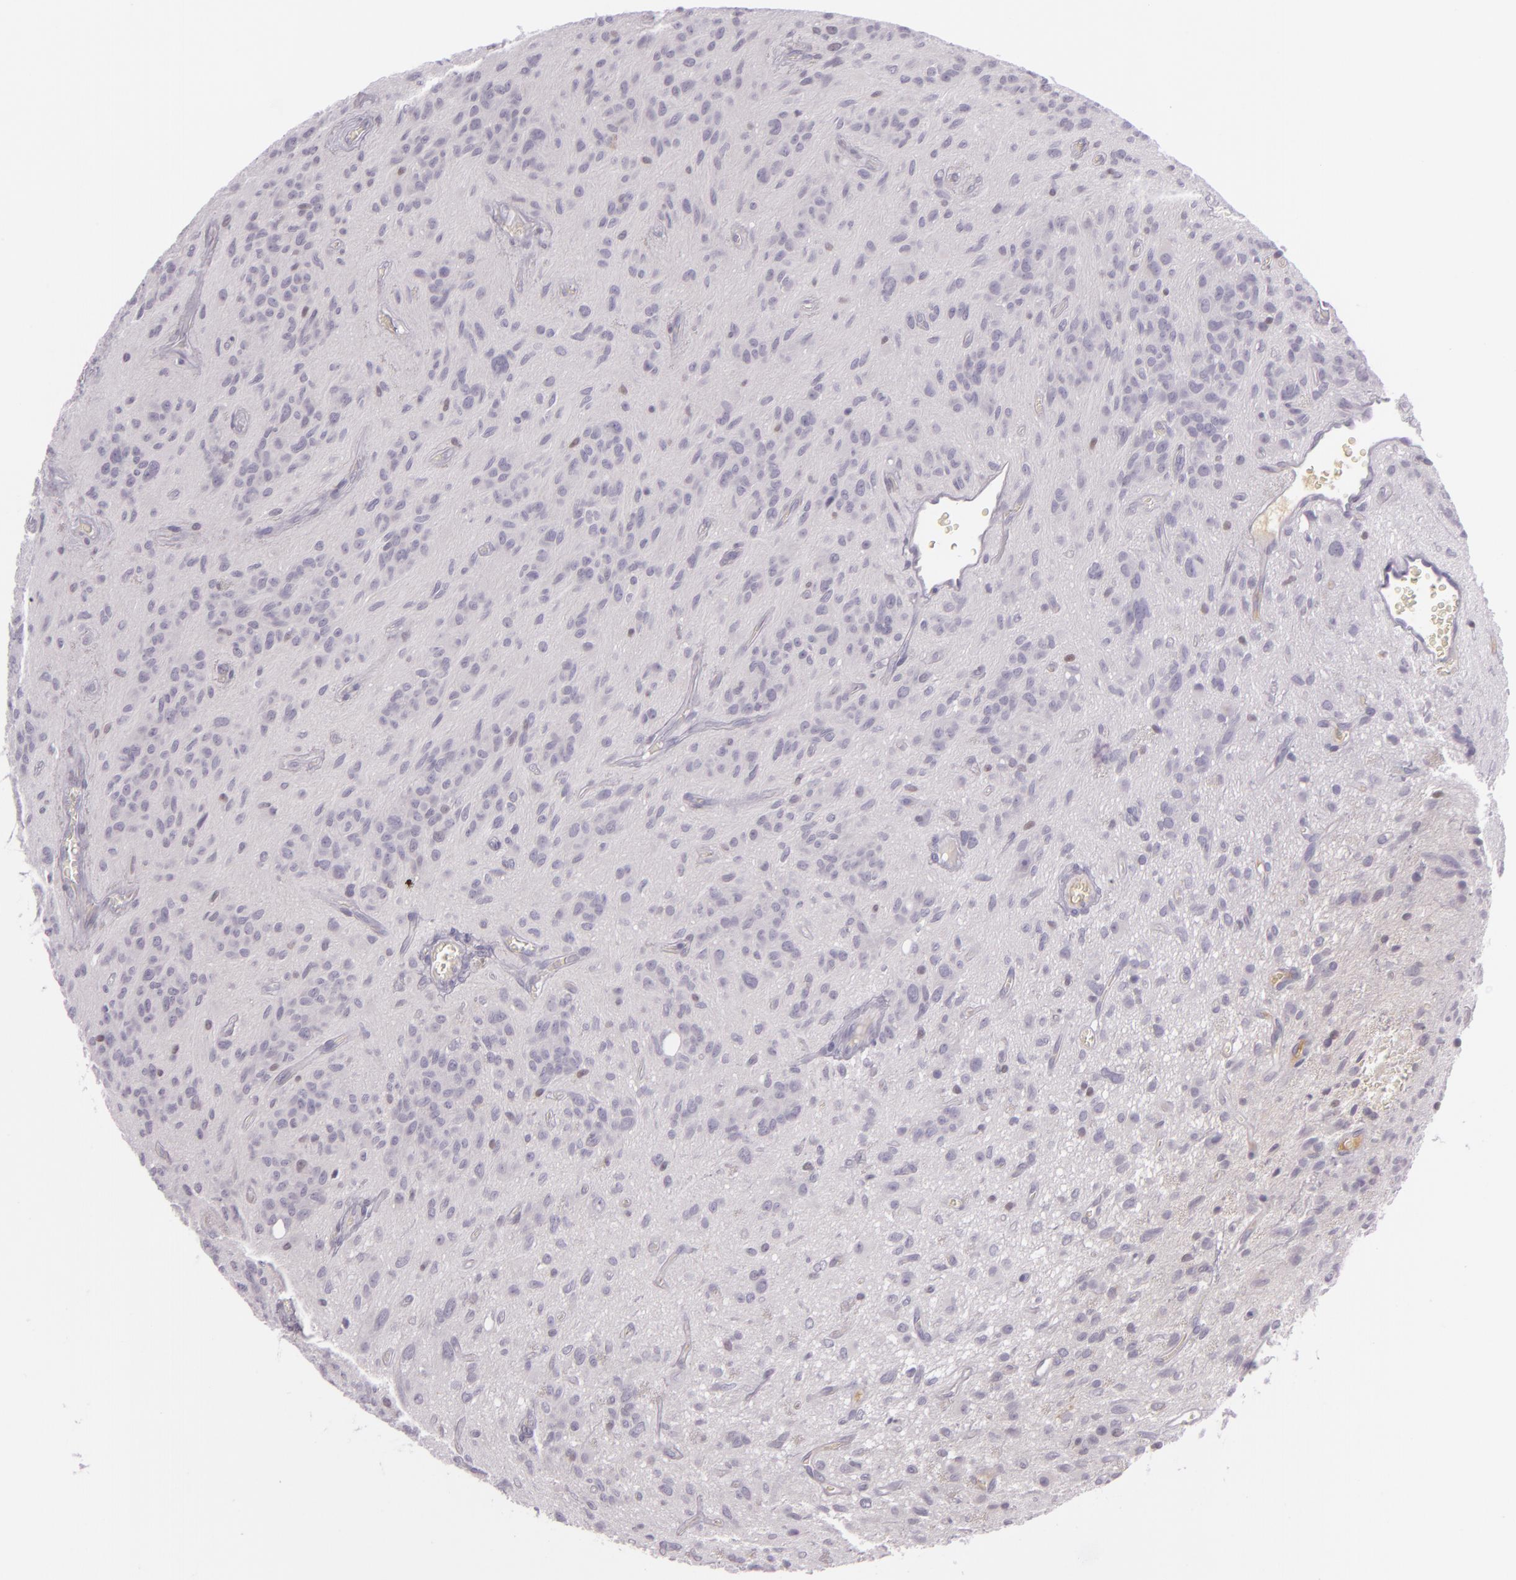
{"staining": {"intensity": "negative", "quantity": "none", "location": "none"}, "tissue": "glioma", "cell_type": "Tumor cells", "image_type": "cancer", "snomed": [{"axis": "morphology", "description": "Glioma, malignant, Low grade"}, {"axis": "topography", "description": "Brain"}], "caption": "DAB immunohistochemical staining of malignant glioma (low-grade) reveals no significant expression in tumor cells.", "gene": "CHEK2", "patient": {"sex": "female", "age": 15}}